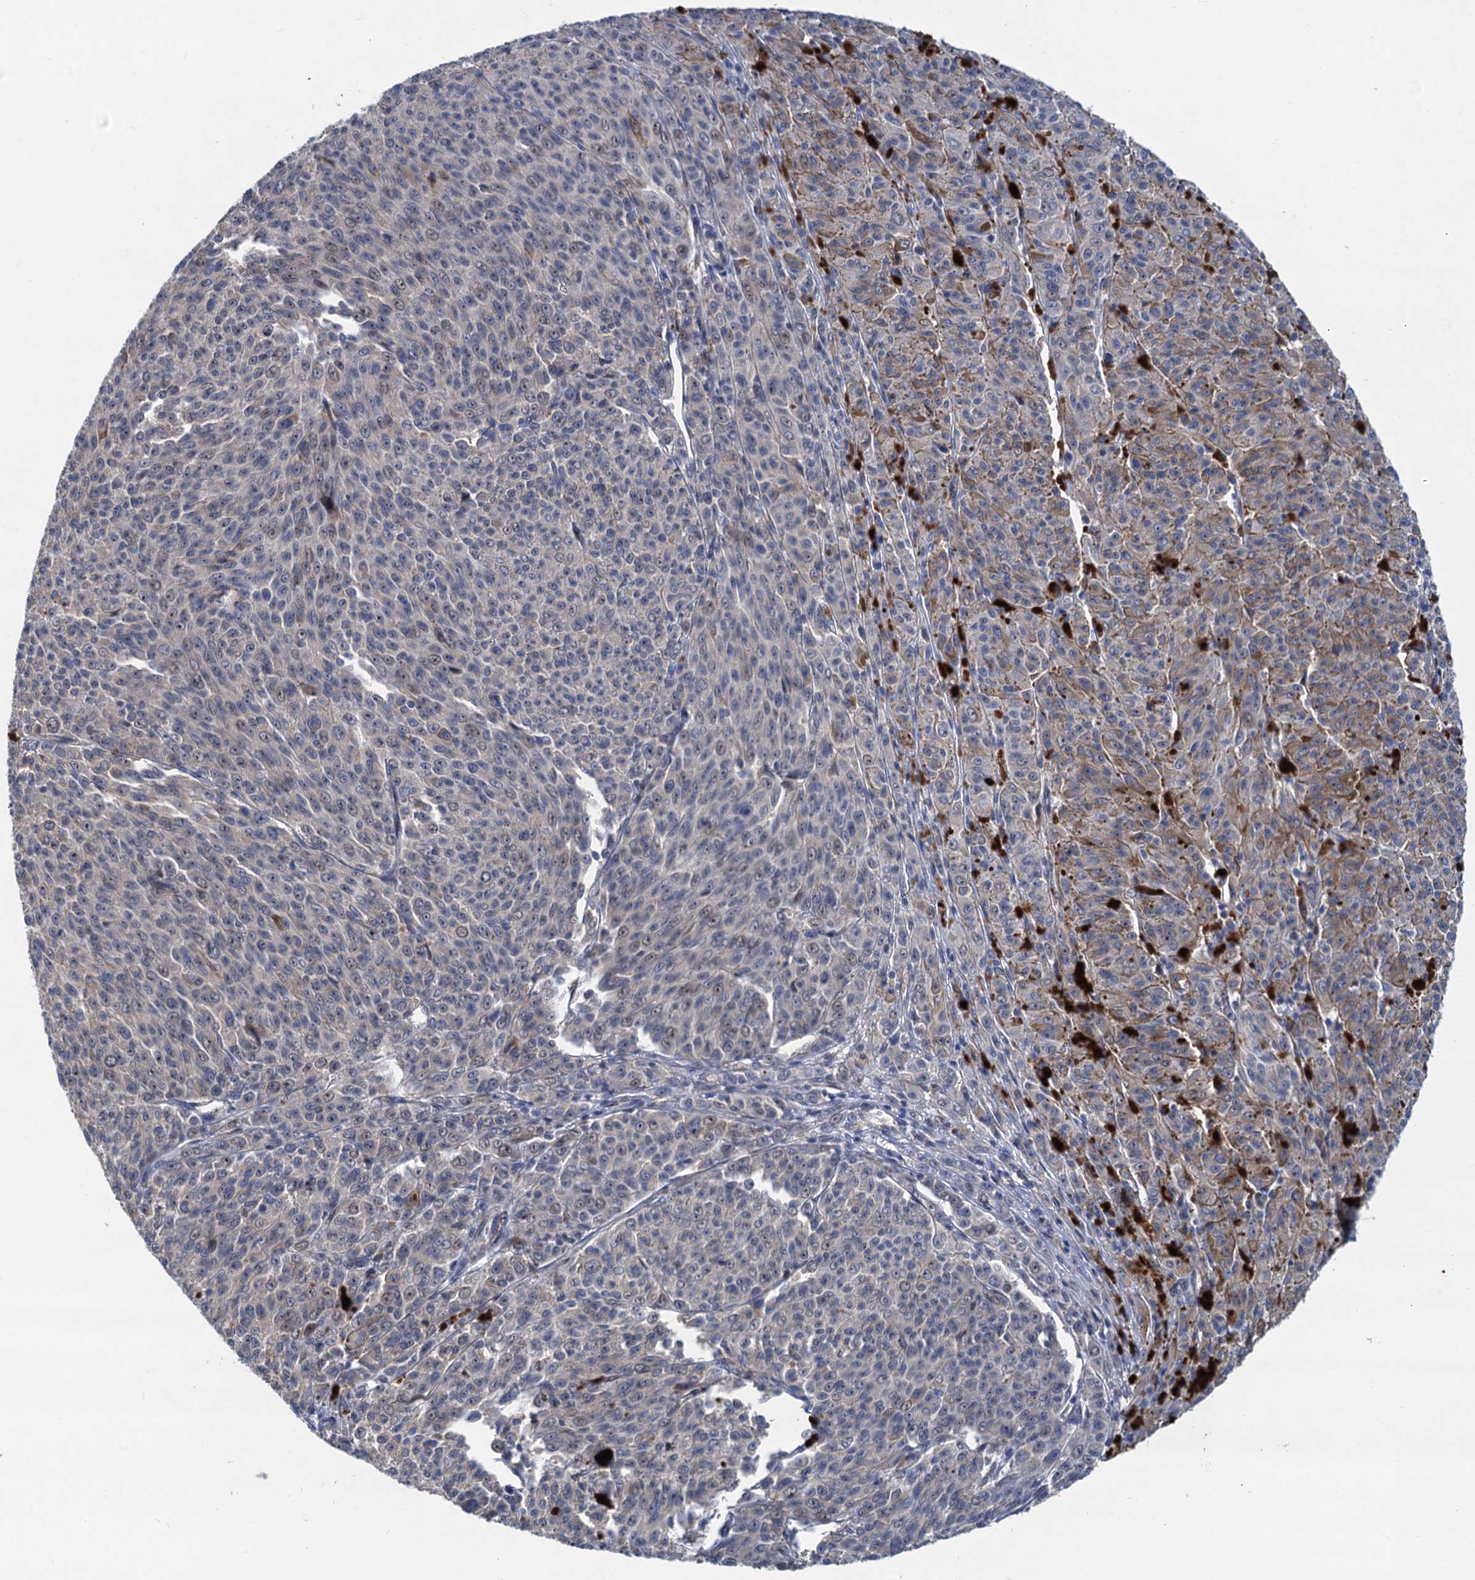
{"staining": {"intensity": "weak", "quantity": "25%-75%", "location": "cytoplasmic/membranous,nuclear"}, "tissue": "melanoma", "cell_type": "Tumor cells", "image_type": "cancer", "snomed": [{"axis": "morphology", "description": "Malignant melanoma, NOS"}, {"axis": "topography", "description": "Skin"}], "caption": "Immunohistochemical staining of human malignant melanoma demonstrates low levels of weak cytoplasmic/membranous and nuclear positivity in approximately 25%-75% of tumor cells.", "gene": "TRAF7", "patient": {"sex": "female", "age": 52}}